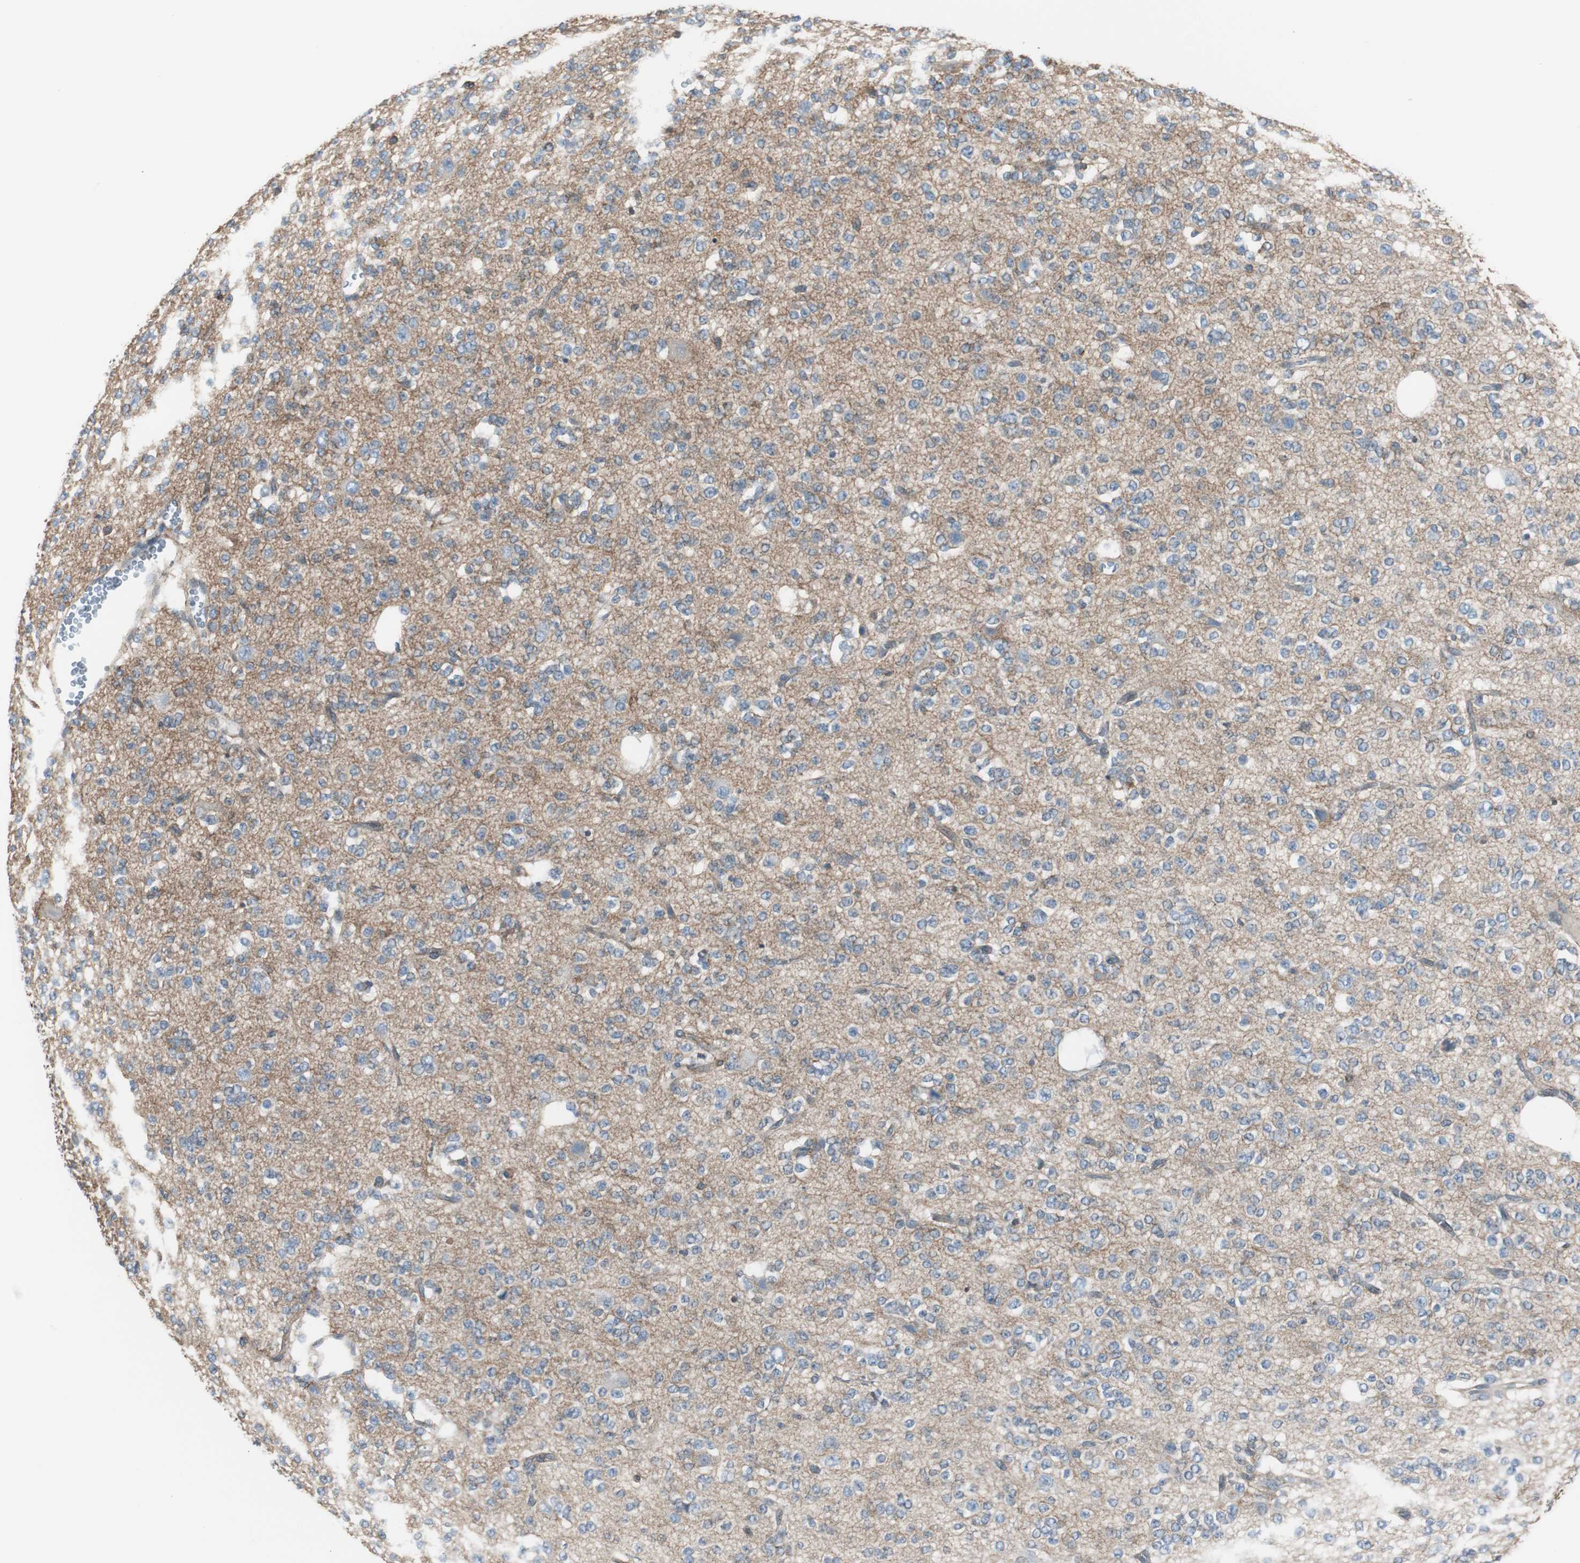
{"staining": {"intensity": "weak", "quantity": "<25%", "location": "cytoplasmic/membranous"}, "tissue": "glioma", "cell_type": "Tumor cells", "image_type": "cancer", "snomed": [{"axis": "morphology", "description": "Glioma, malignant, Low grade"}, {"axis": "topography", "description": "Brain"}], "caption": "IHC photomicrograph of neoplastic tissue: glioma stained with DAB (3,3'-diaminobenzidine) reveals no significant protein expression in tumor cells.", "gene": "STXBP4", "patient": {"sex": "male", "age": 38}}